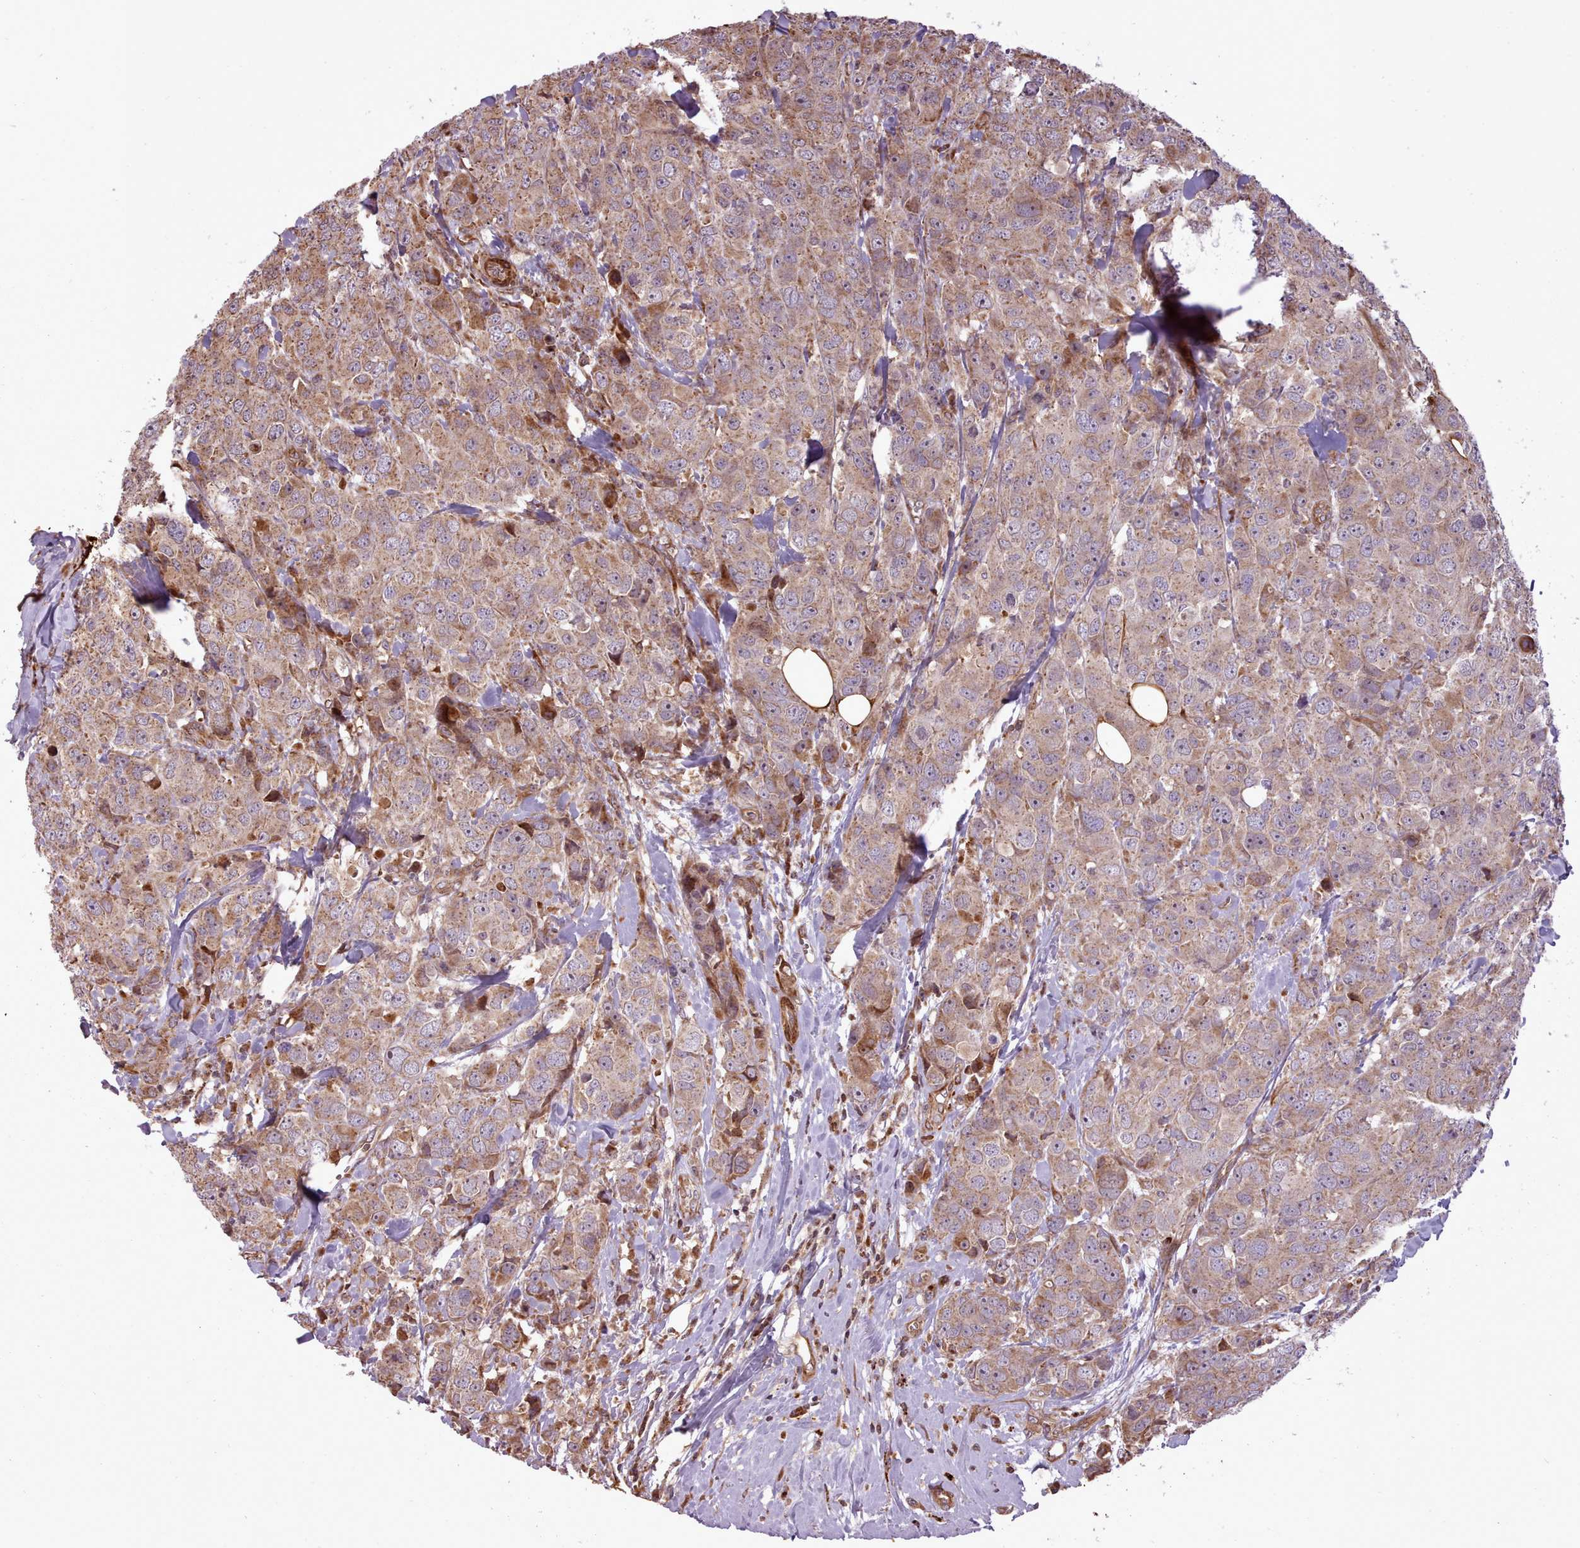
{"staining": {"intensity": "moderate", "quantity": ">75%", "location": "cytoplasmic/membranous"}, "tissue": "breast cancer", "cell_type": "Tumor cells", "image_type": "cancer", "snomed": [{"axis": "morphology", "description": "Duct carcinoma"}, {"axis": "topography", "description": "Breast"}], "caption": "A high-resolution histopathology image shows immunohistochemistry (IHC) staining of intraductal carcinoma (breast), which displays moderate cytoplasmic/membranous positivity in approximately >75% of tumor cells. (IHC, brightfield microscopy, high magnification).", "gene": "NLRP7", "patient": {"sex": "female", "age": 43}}